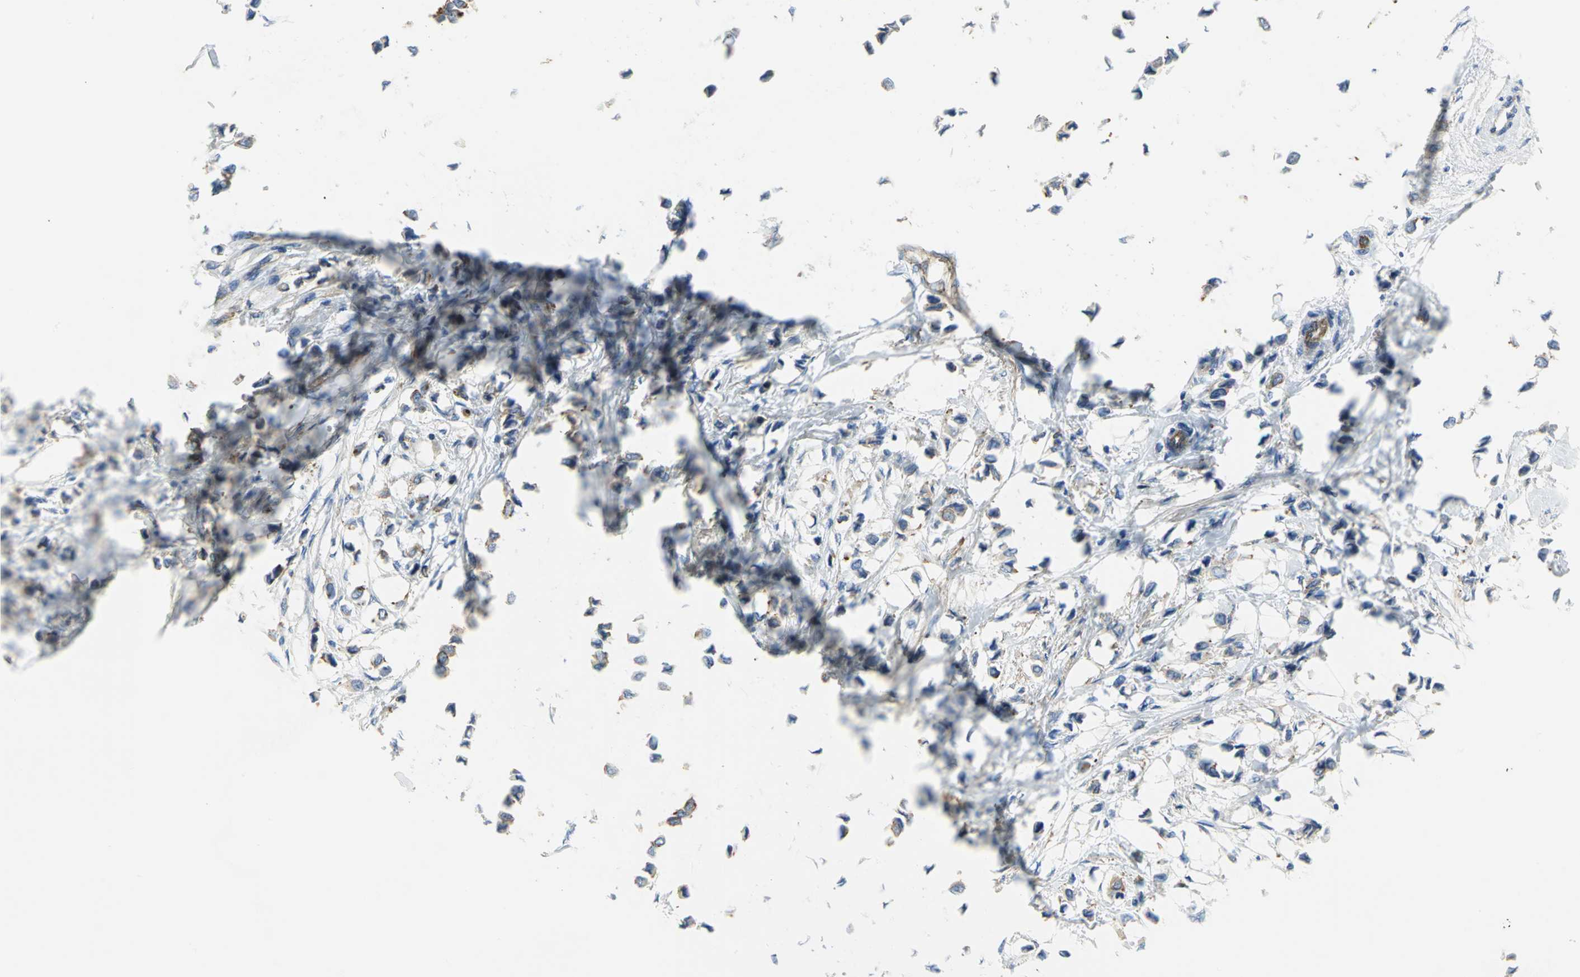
{"staining": {"intensity": "moderate", "quantity": "25%-75%", "location": "cytoplasmic/membranous"}, "tissue": "breast cancer", "cell_type": "Tumor cells", "image_type": "cancer", "snomed": [{"axis": "morphology", "description": "Lobular carcinoma"}, {"axis": "topography", "description": "Breast"}], "caption": "Protein analysis of breast lobular carcinoma tissue displays moderate cytoplasmic/membranous positivity in approximately 25%-75% of tumor cells.", "gene": "FLNB", "patient": {"sex": "female", "age": 51}}